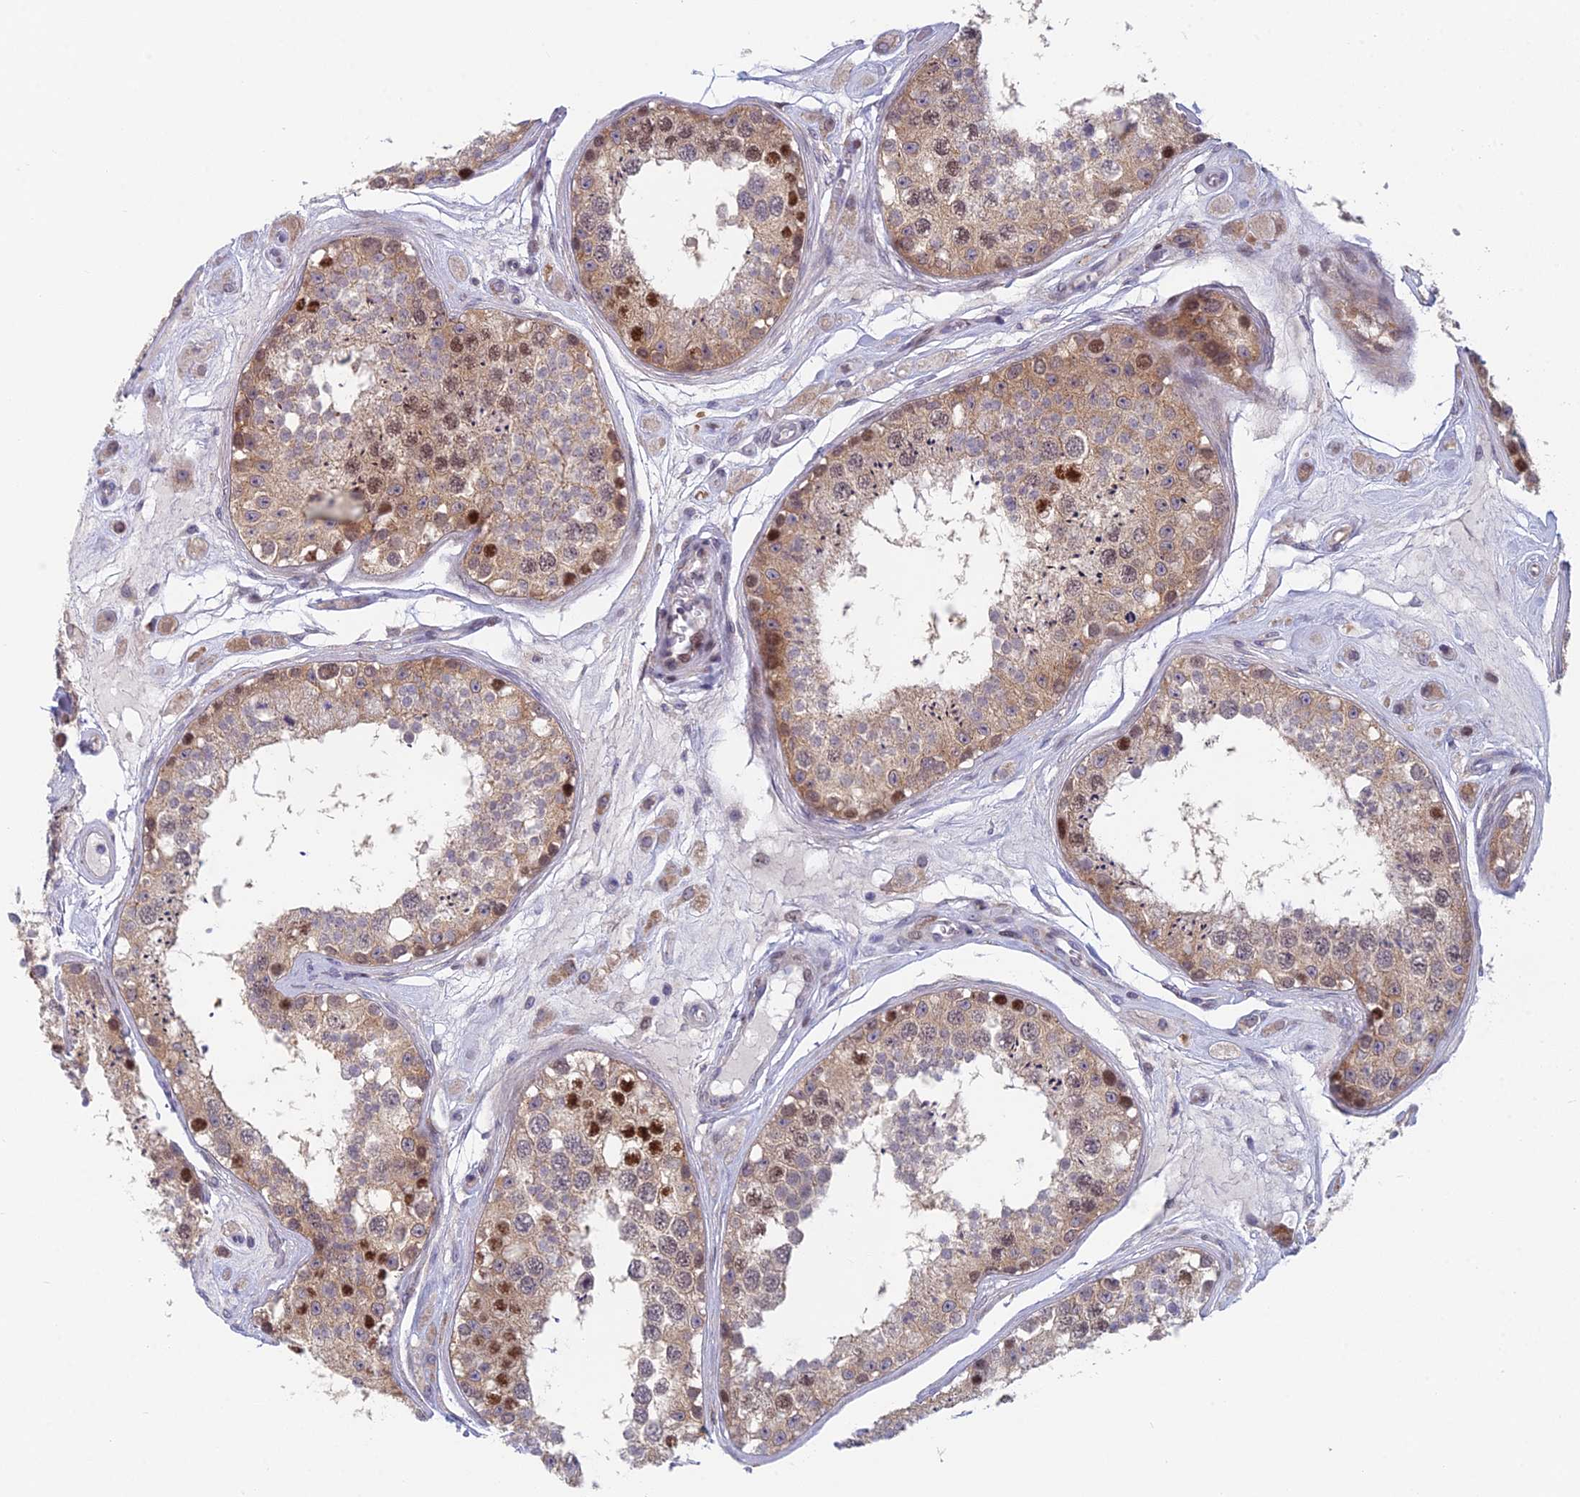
{"staining": {"intensity": "moderate", "quantity": "25%-75%", "location": "cytoplasmic/membranous,nuclear"}, "tissue": "testis", "cell_type": "Cells in seminiferous ducts", "image_type": "normal", "snomed": [{"axis": "morphology", "description": "Normal tissue, NOS"}, {"axis": "topography", "description": "Testis"}], "caption": "Protein expression by immunohistochemistry shows moderate cytoplasmic/membranous,nuclear staining in about 25%-75% of cells in seminiferous ducts in benign testis. Using DAB (3,3'-diaminobenzidine) (brown) and hematoxylin (blue) stains, captured at high magnification using brightfield microscopy.", "gene": "PPP1R26", "patient": {"sex": "male", "age": 25}}